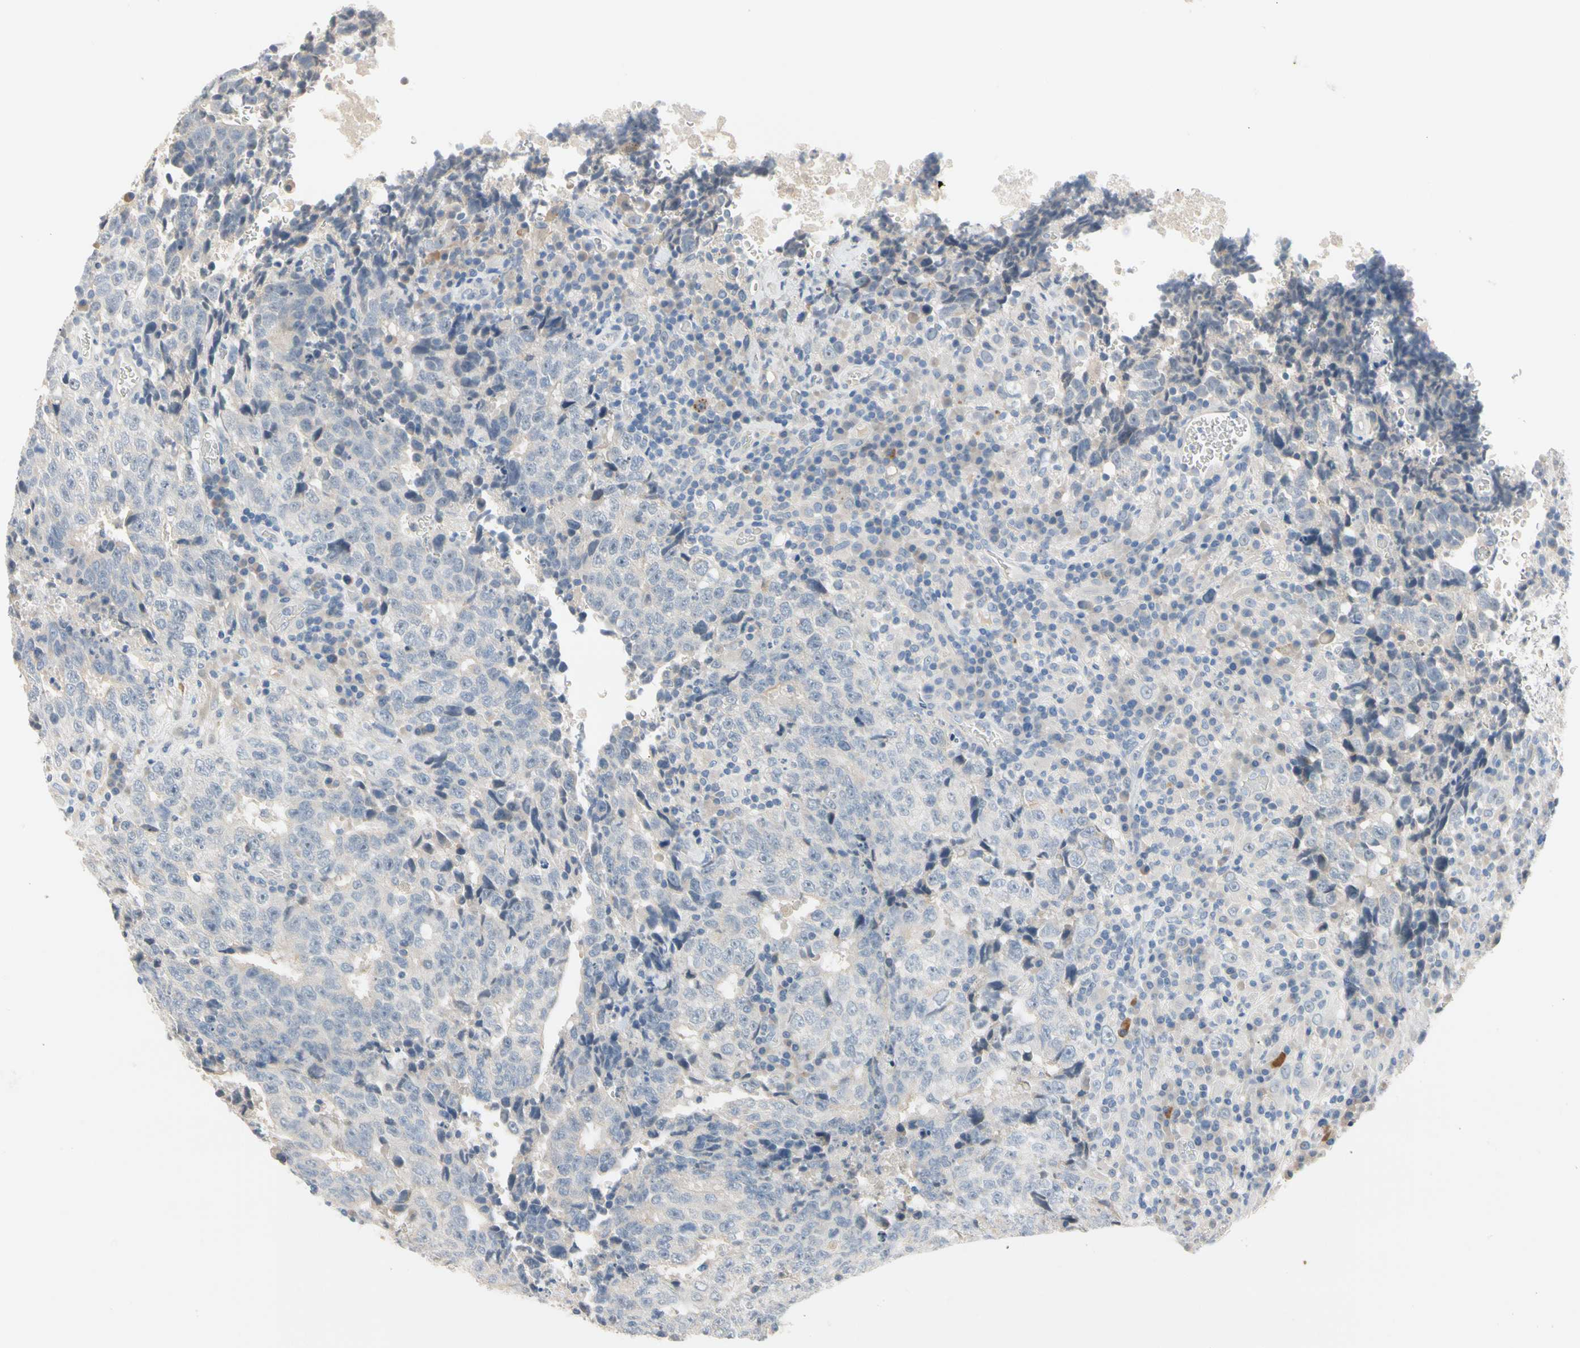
{"staining": {"intensity": "negative", "quantity": "none", "location": "none"}, "tissue": "testis cancer", "cell_type": "Tumor cells", "image_type": "cancer", "snomed": [{"axis": "morphology", "description": "Necrosis, NOS"}, {"axis": "morphology", "description": "Carcinoma, Embryonal, NOS"}, {"axis": "topography", "description": "Testis"}], "caption": "The photomicrograph demonstrates no staining of tumor cells in testis embryonal carcinoma.", "gene": "MARK1", "patient": {"sex": "male", "age": 19}}